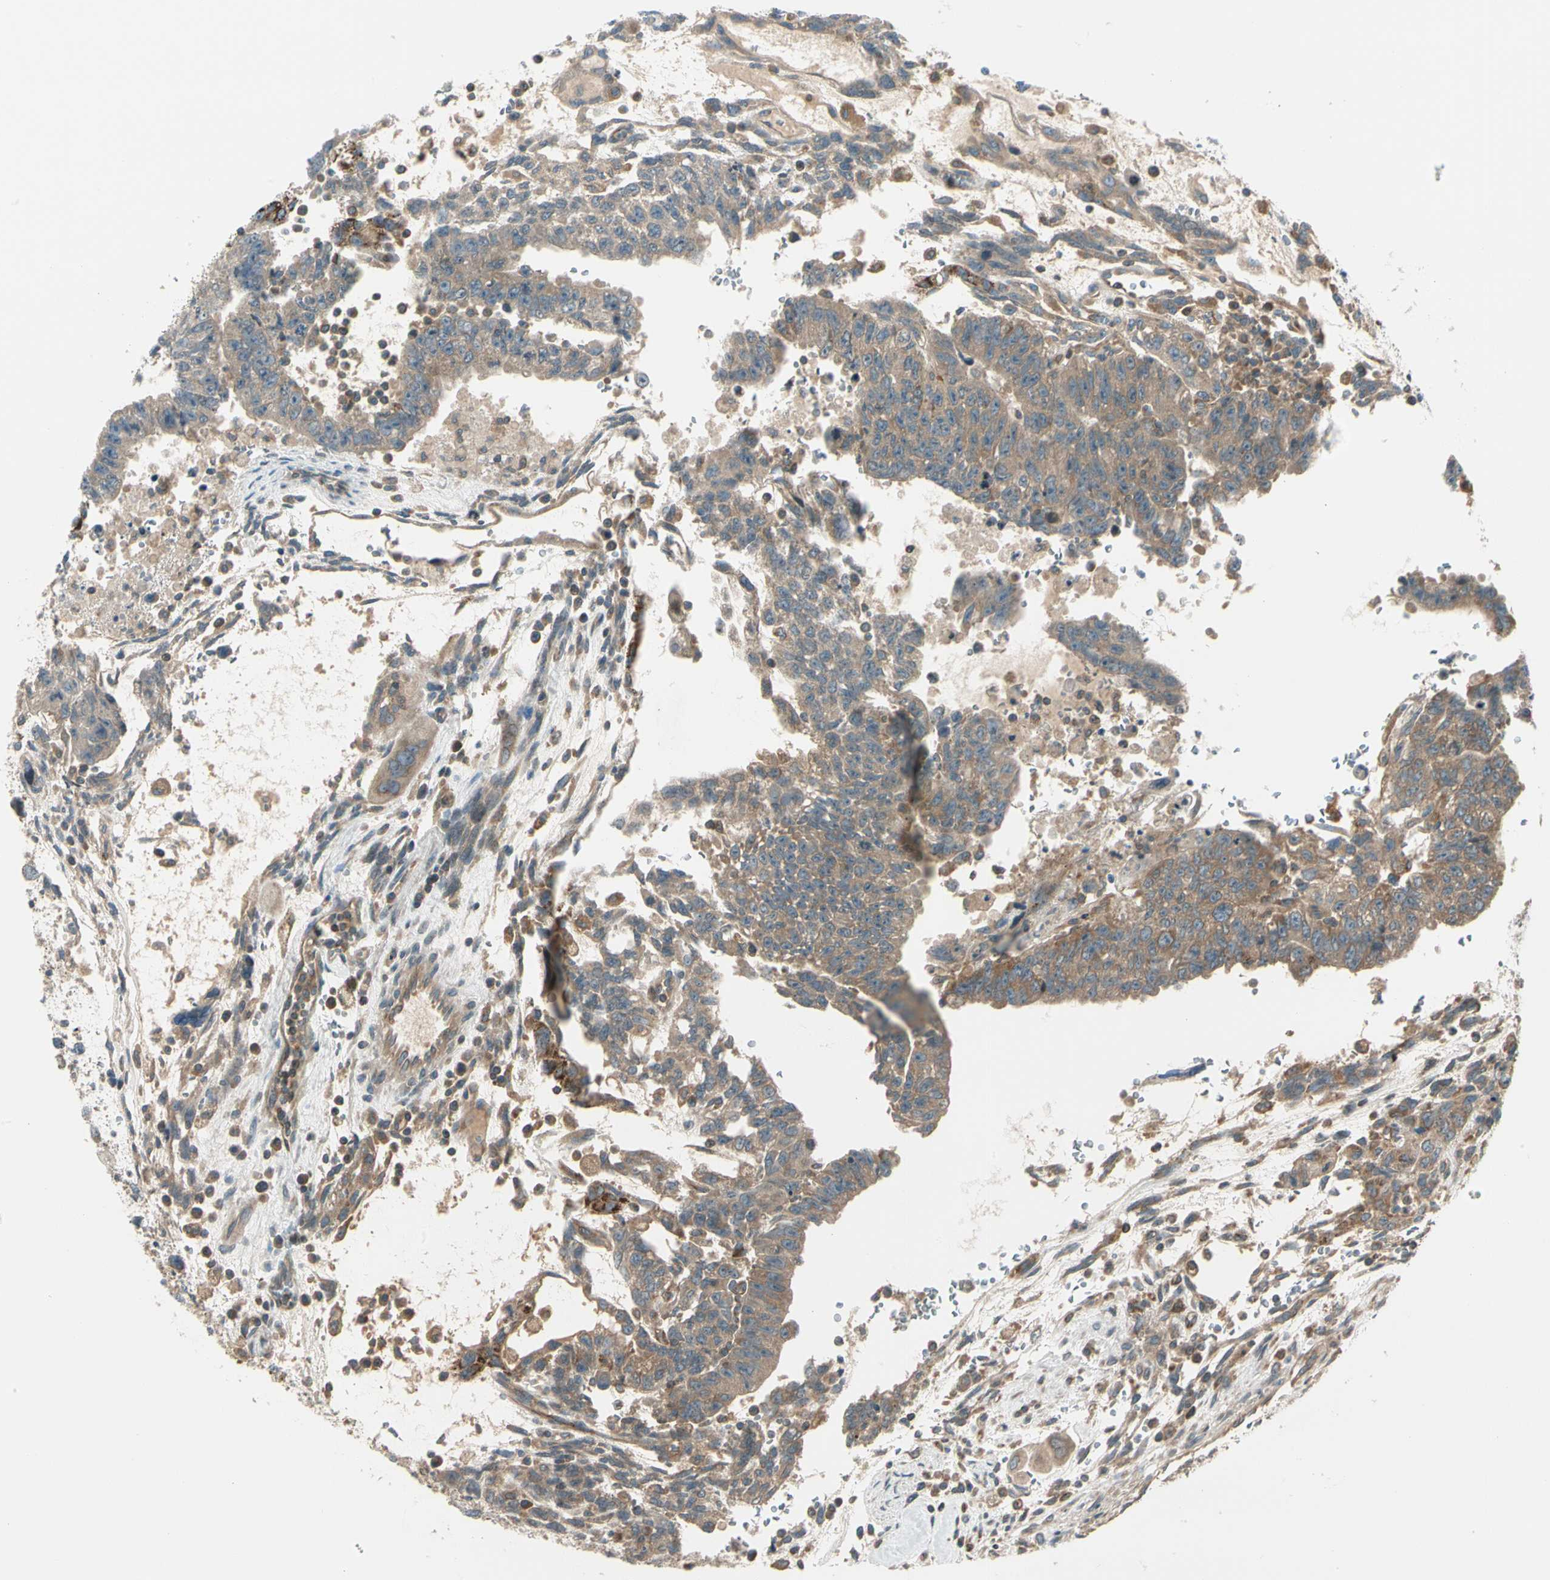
{"staining": {"intensity": "moderate", "quantity": ">75%", "location": "cytoplasmic/membranous"}, "tissue": "testis cancer", "cell_type": "Tumor cells", "image_type": "cancer", "snomed": [{"axis": "morphology", "description": "Seminoma, NOS"}, {"axis": "morphology", "description": "Carcinoma, Embryonal, NOS"}, {"axis": "topography", "description": "Testis"}], "caption": "This is an image of immunohistochemistry staining of testis embryonal carcinoma, which shows moderate positivity in the cytoplasmic/membranous of tumor cells.", "gene": "TRIO", "patient": {"sex": "male", "age": 52}}